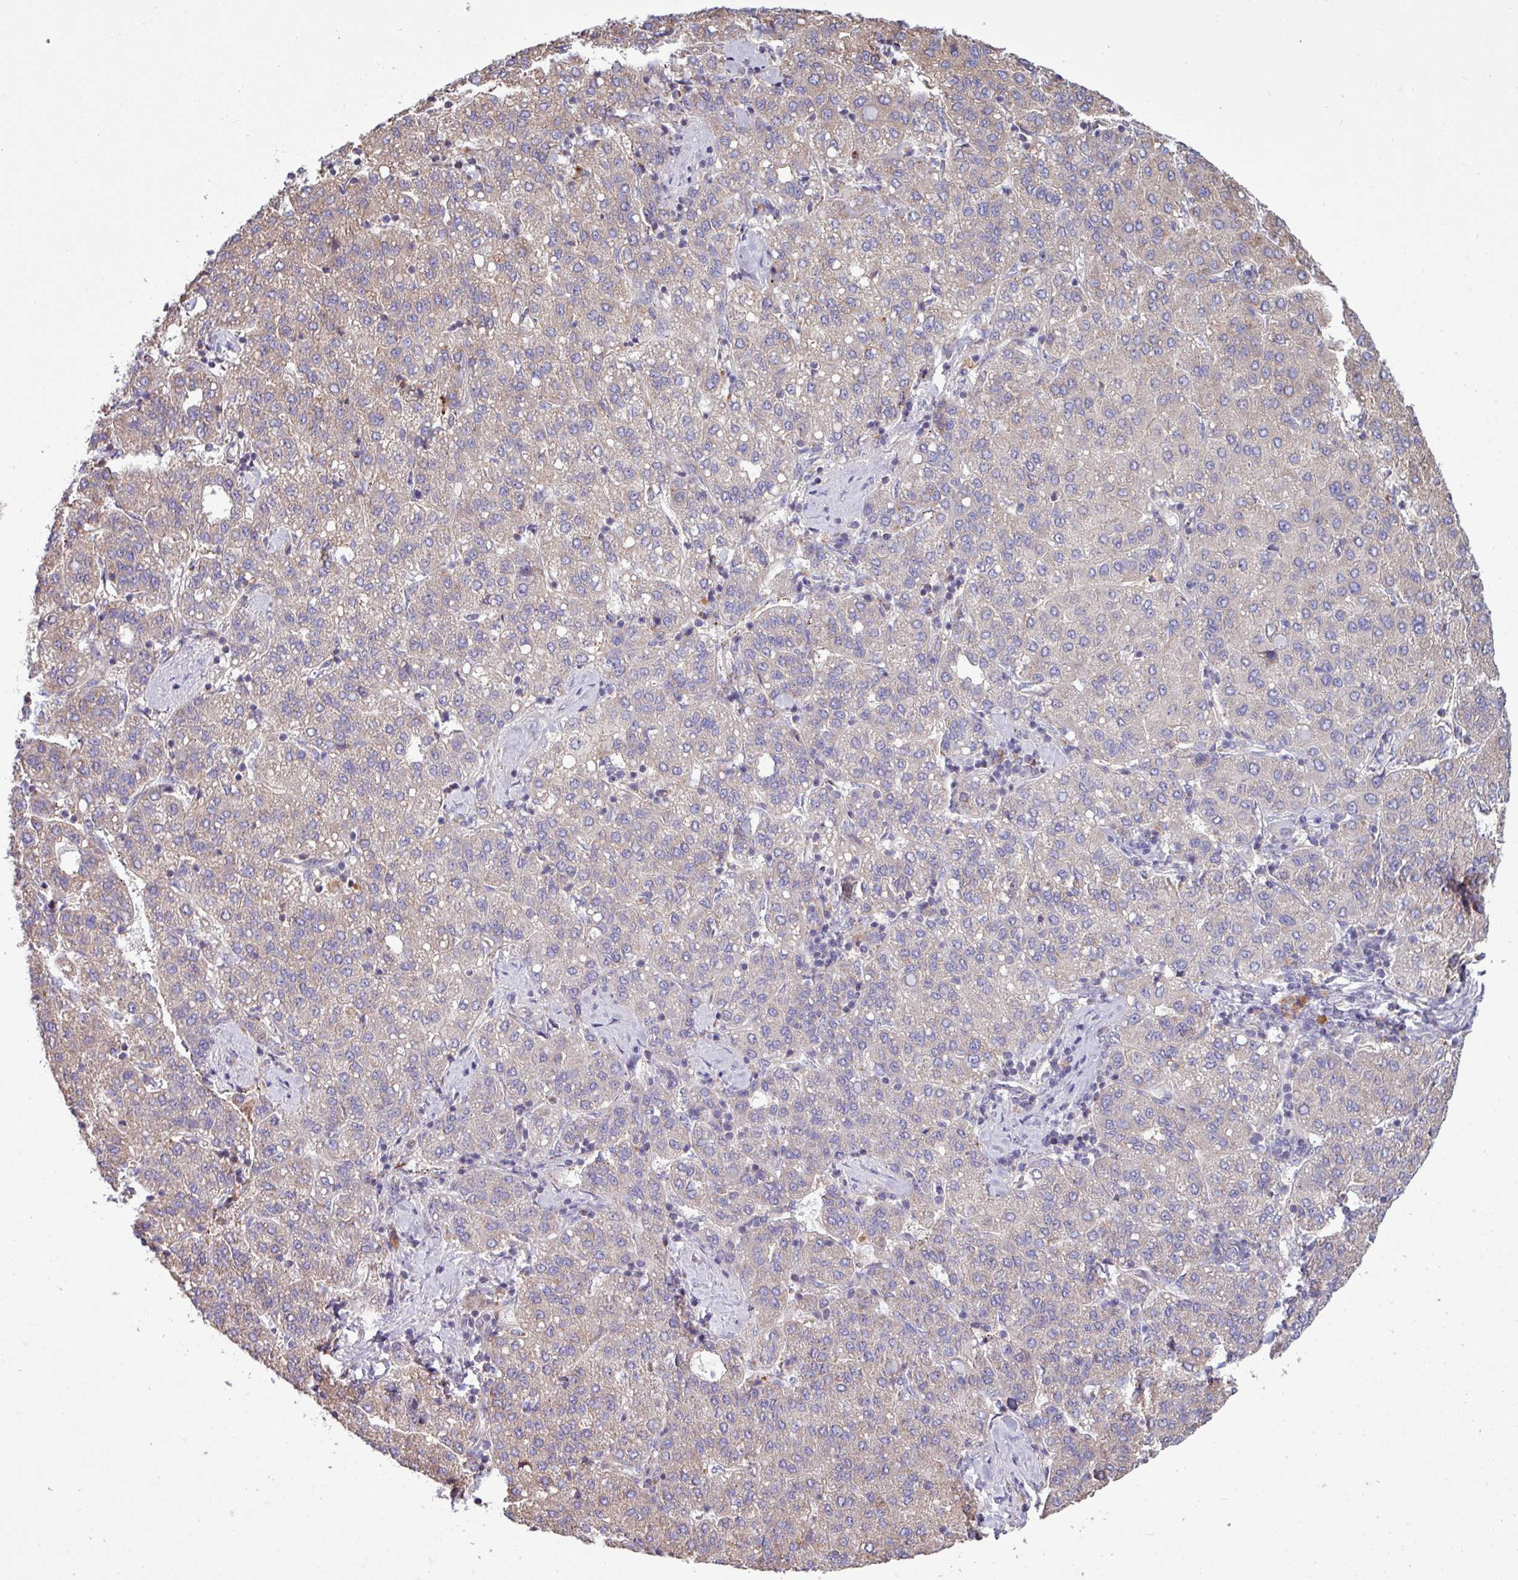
{"staining": {"intensity": "weak", "quantity": "25%-75%", "location": "cytoplasmic/membranous"}, "tissue": "liver cancer", "cell_type": "Tumor cells", "image_type": "cancer", "snomed": [{"axis": "morphology", "description": "Carcinoma, Hepatocellular, NOS"}, {"axis": "topography", "description": "Liver"}], "caption": "Hepatocellular carcinoma (liver) stained with a brown dye reveals weak cytoplasmic/membranous positive positivity in approximately 25%-75% of tumor cells.", "gene": "PPM1J", "patient": {"sex": "male", "age": 65}}